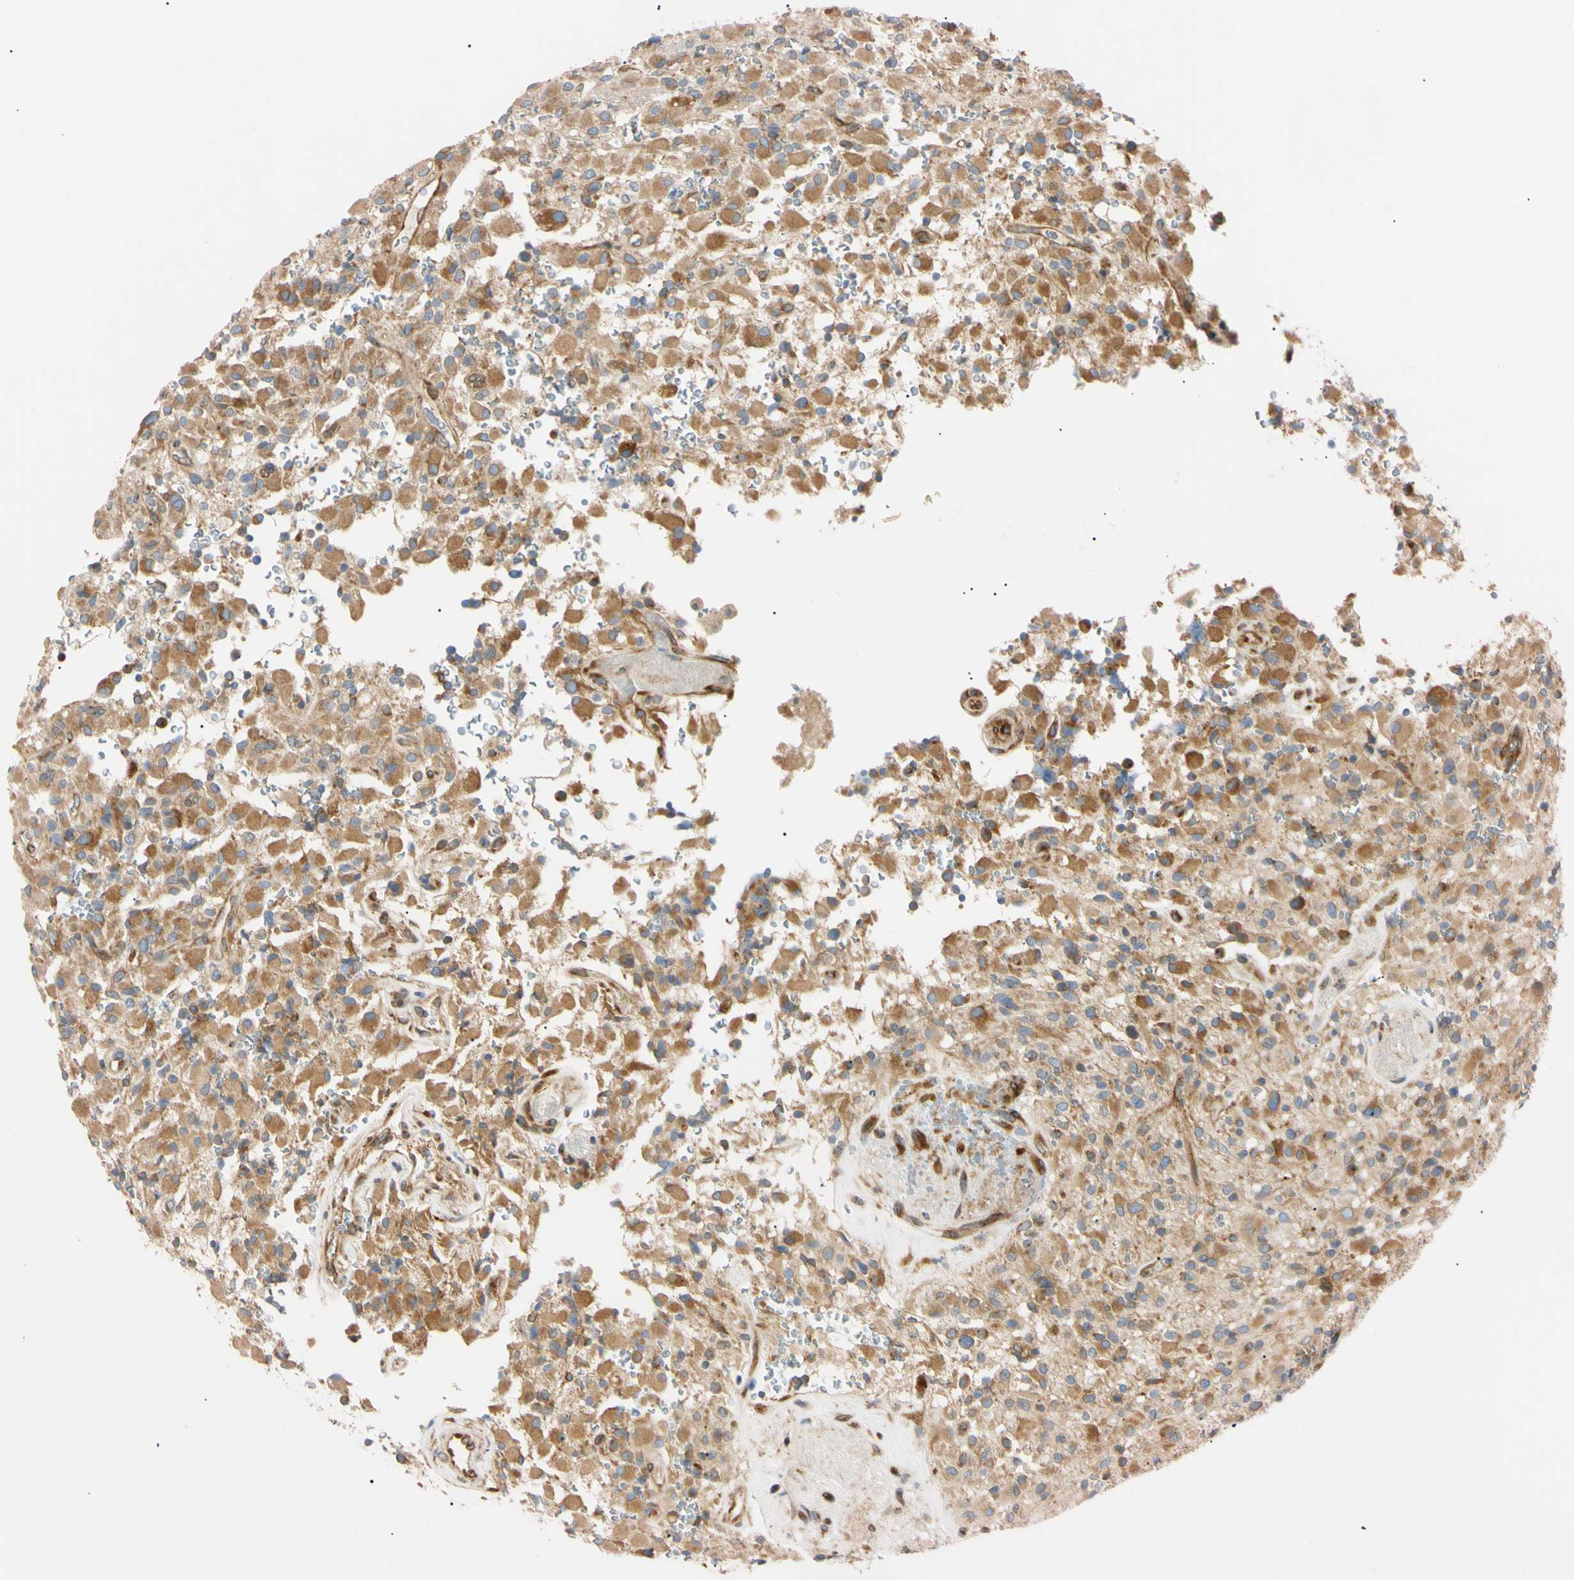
{"staining": {"intensity": "moderate", "quantity": ">75%", "location": "cytoplasmic/membranous"}, "tissue": "glioma", "cell_type": "Tumor cells", "image_type": "cancer", "snomed": [{"axis": "morphology", "description": "Glioma, malignant, High grade"}, {"axis": "topography", "description": "Brain"}], "caption": "Immunohistochemical staining of glioma demonstrates medium levels of moderate cytoplasmic/membranous positivity in approximately >75% of tumor cells.", "gene": "IER3IP1", "patient": {"sex": "male", "age": 71}}